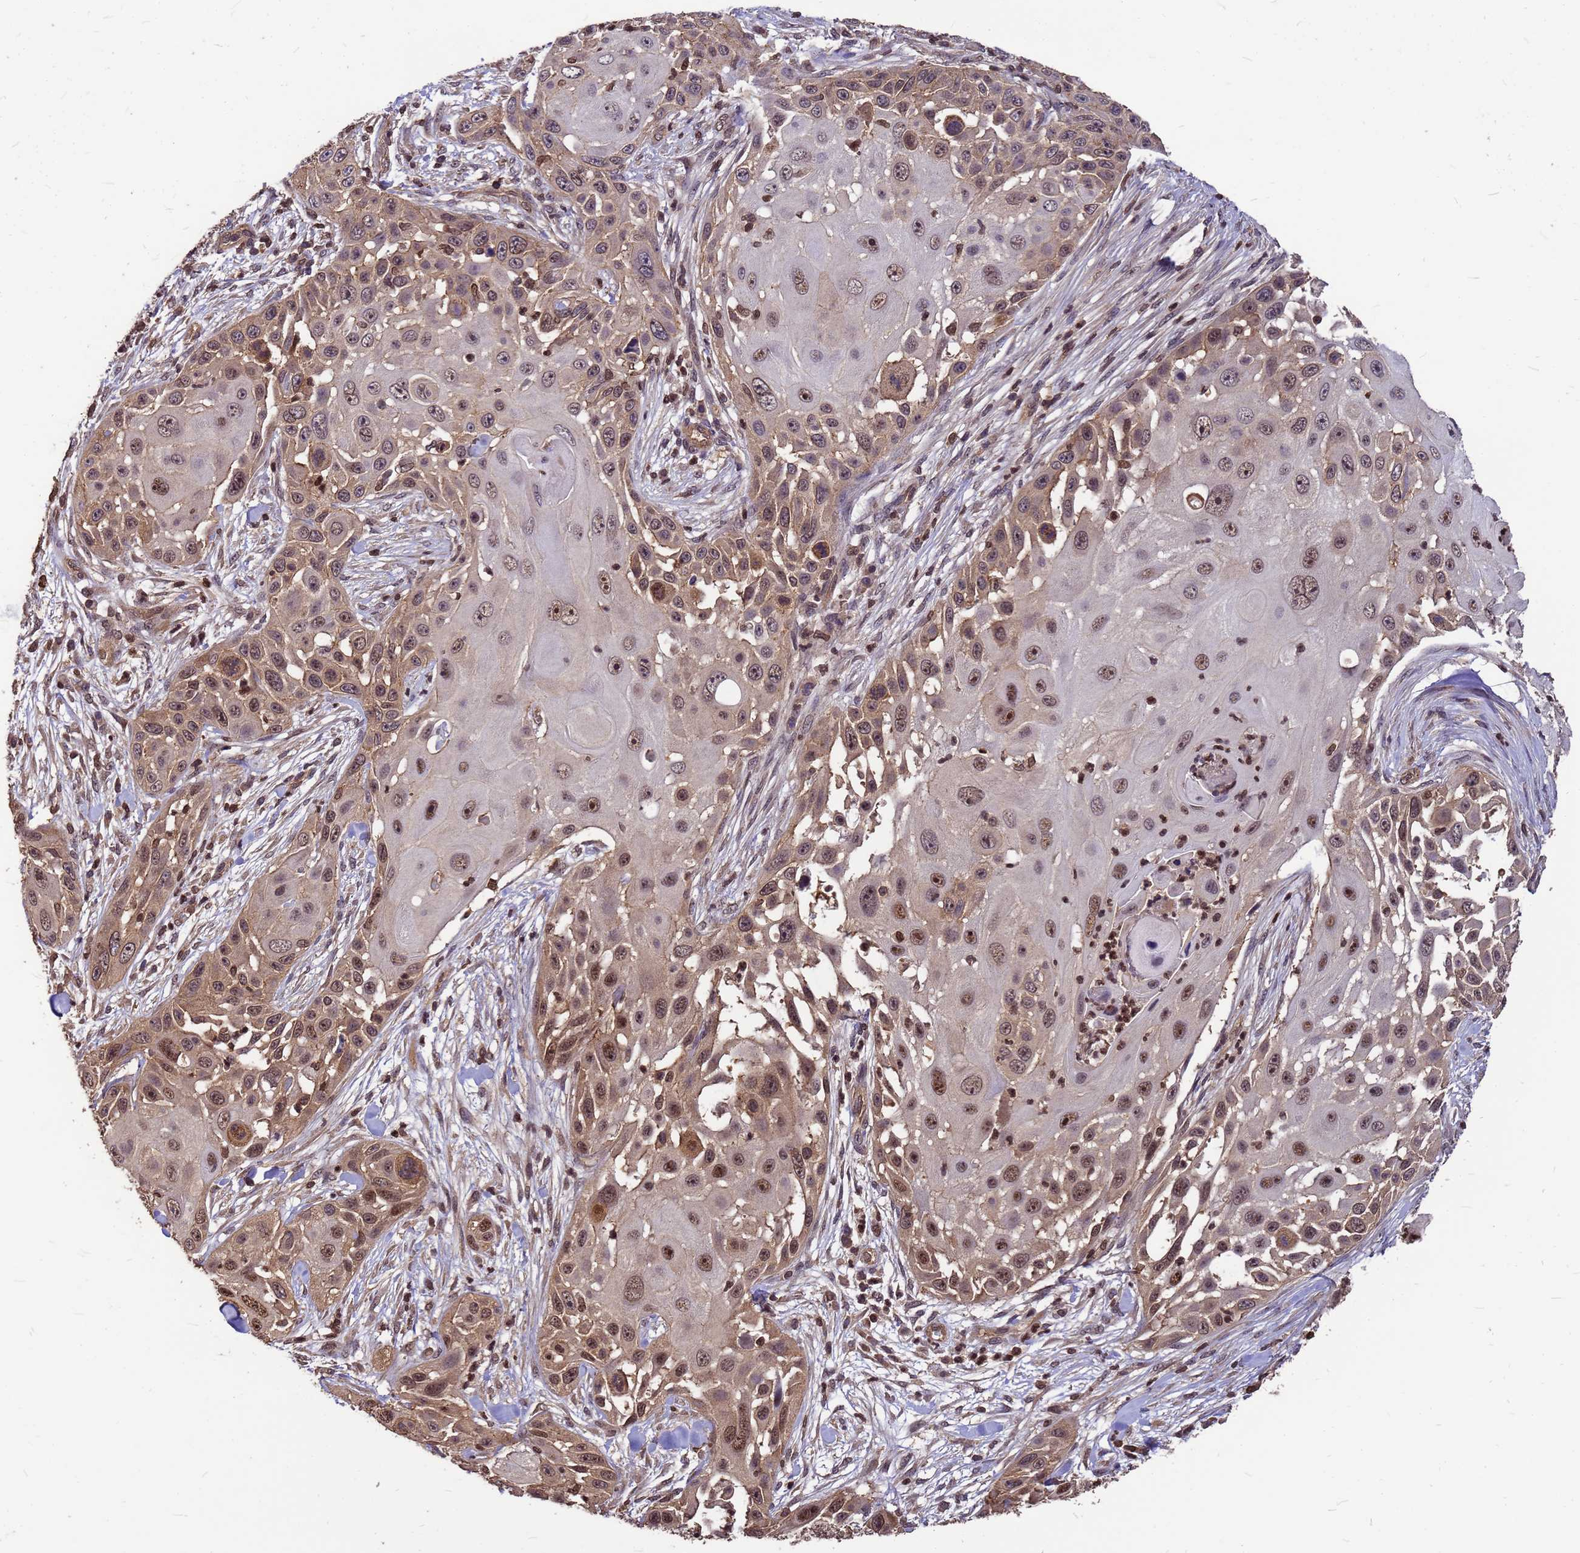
{"staining": {"intensity": "moderate", "quantity": ">75%", "location": "cytoplasmic/membranous,nuclear"}, "tissue": "skin cancer", "cell_type": "Tumor cells", "image_type": "cancer", "snomed": [{"axis": "morphology", "description": "Squamous cell carcinoma, NOS"}, {"axis": "topography", "description": "Skin"}], "caption": "Skin cancer stained with a protein marker demonstrates moderate staining in tumor cells.", "gene": "C1orf35", "patient": {"sex": "female", "age": 44}}